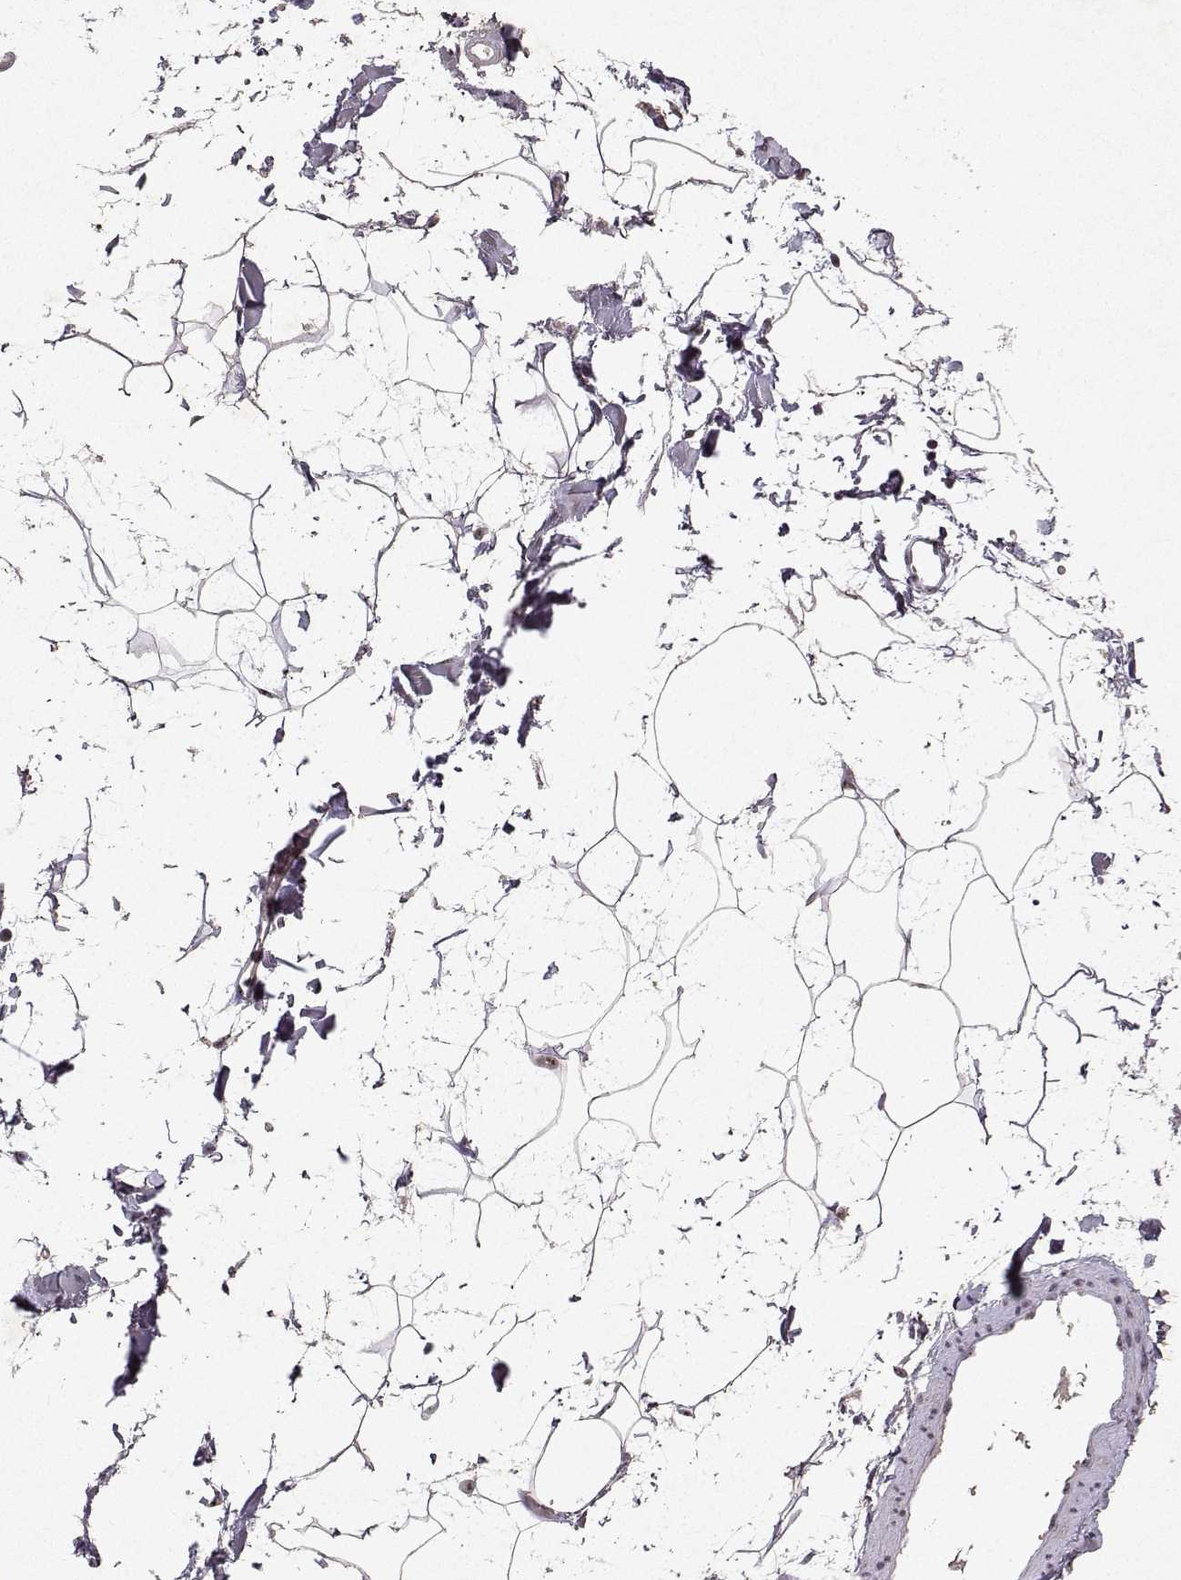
{"staining": {"intensity": "negative", "quantity": "none", "location": "none"}, "tissue": "adipose tissue", "cell_type": "Adipocytes", "image_type": "normal", "snomed": [{"axis": "morphology", "description": "Normal tissue, NOS"}, {"axis": "topography", "description": "Gallbladder"}, {"axis": "topography", "description": "Peripheral nerve tissue"}], "caption": "There is no significant staining in adipocytes of adipose tissue. (DAB IHC with hematoxylin counter stain).", "gene": "DDX56", "patient": {"sex": "female", "age": 45}}